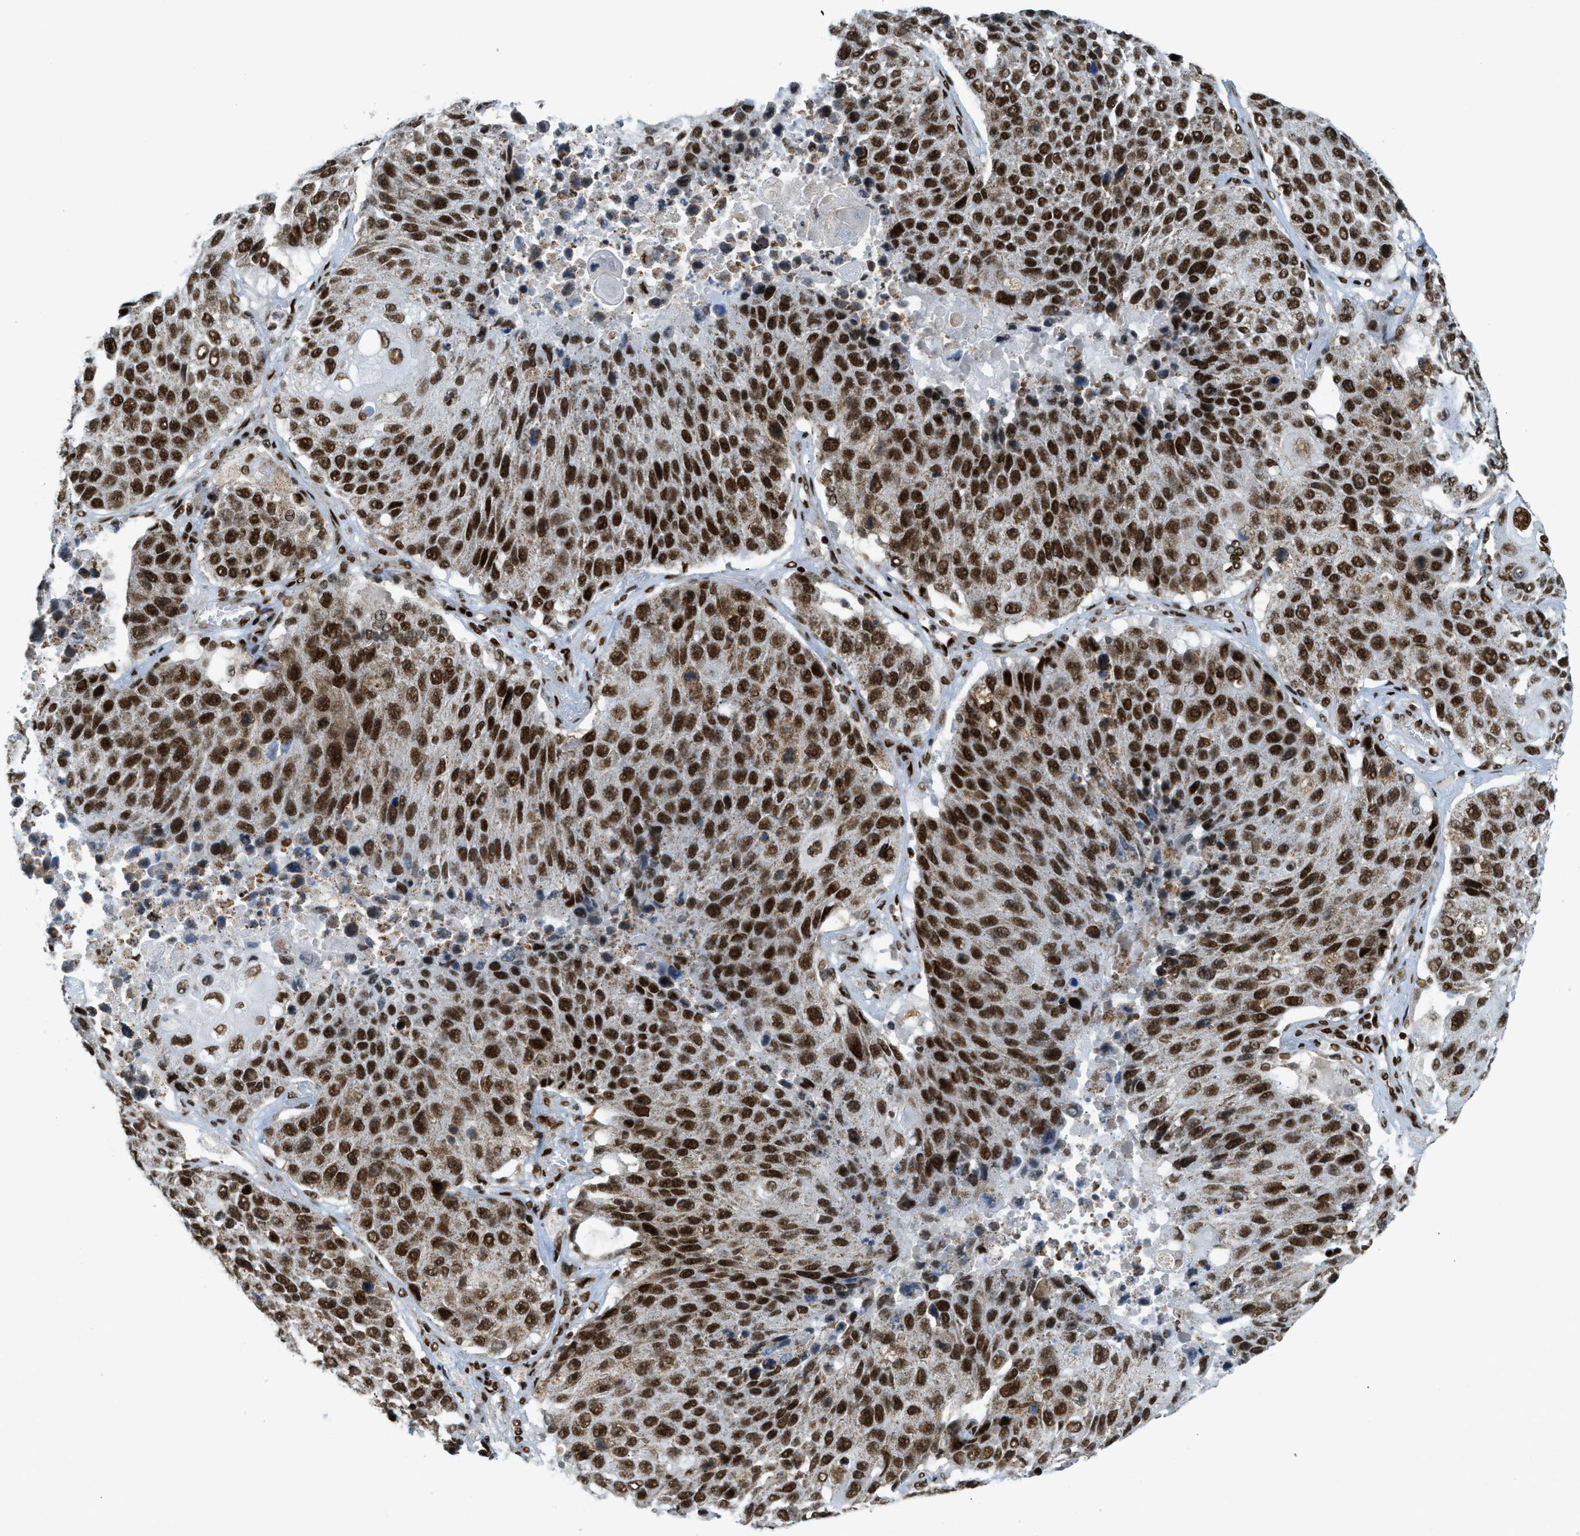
{"staining": {"intensity": "strong", "quantity": ">75%", "location": "nuclear"}, "tissue": "lung cancer", "cell_type": "Tumor cells", "image_type": "cancer", "snomed": [{"axis": "morphology", "description": "Squamous cell carcinoma, NOS"}, {"axis": "topography", "description": "Lung"}], "caption": "Tumor cells reveal high levels of strong nuclear positivity in approximately >75% of cells in lung squamous cell carcinoma.", "gene": "GABPB1", "patient": {"sex": "male", "age": 61}}